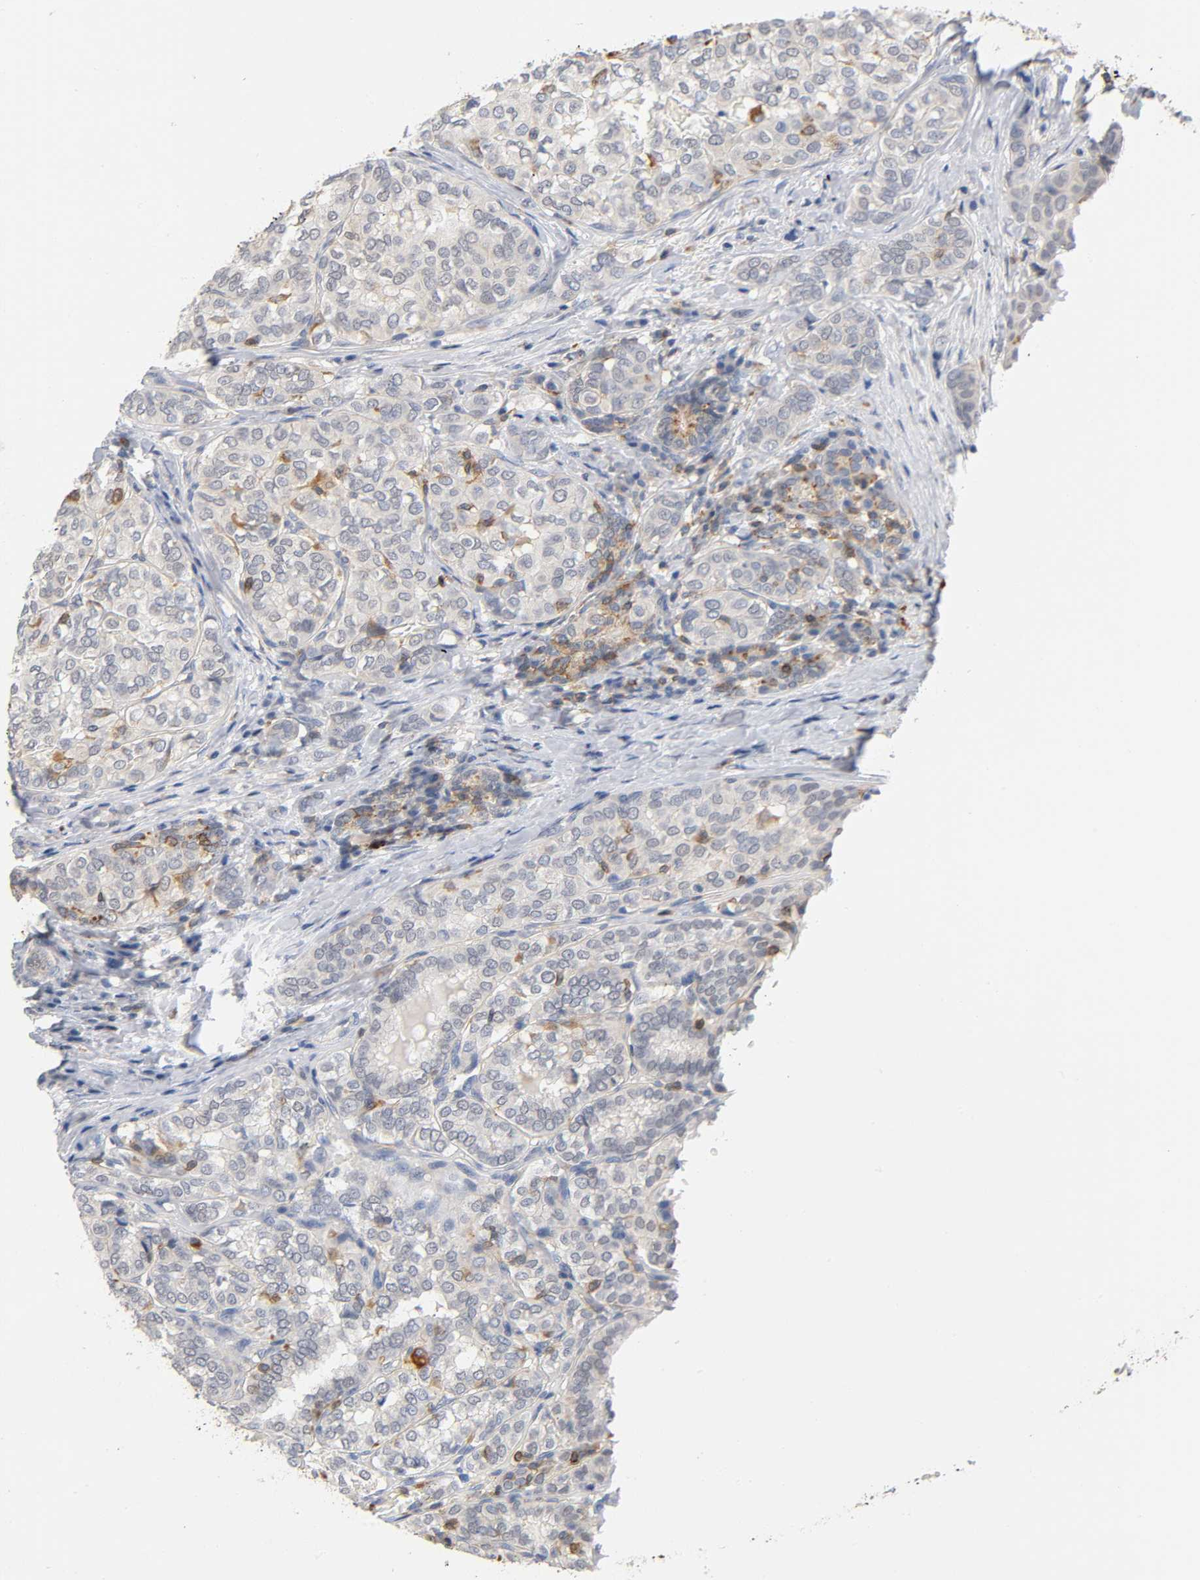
{"staining": {"intensity": "negative", "quantity": "none", "location": "none"}, "tissue": "thyroid cancer", "cell_type": "Tumor cells", "image_type": "cancer", "snomed": [{"axis": "morphology", "description": "Papillary adenocarcinoma, NOS"}, {"axis": "topography", "description": "Thyroid gland"}], "caption": "Human thyroid cancer stained for a protein using immunohistochemistry shows no expression in tumor cells.", "gene": "UCKL1", "patient": {"sex": "female", "age": 30}}